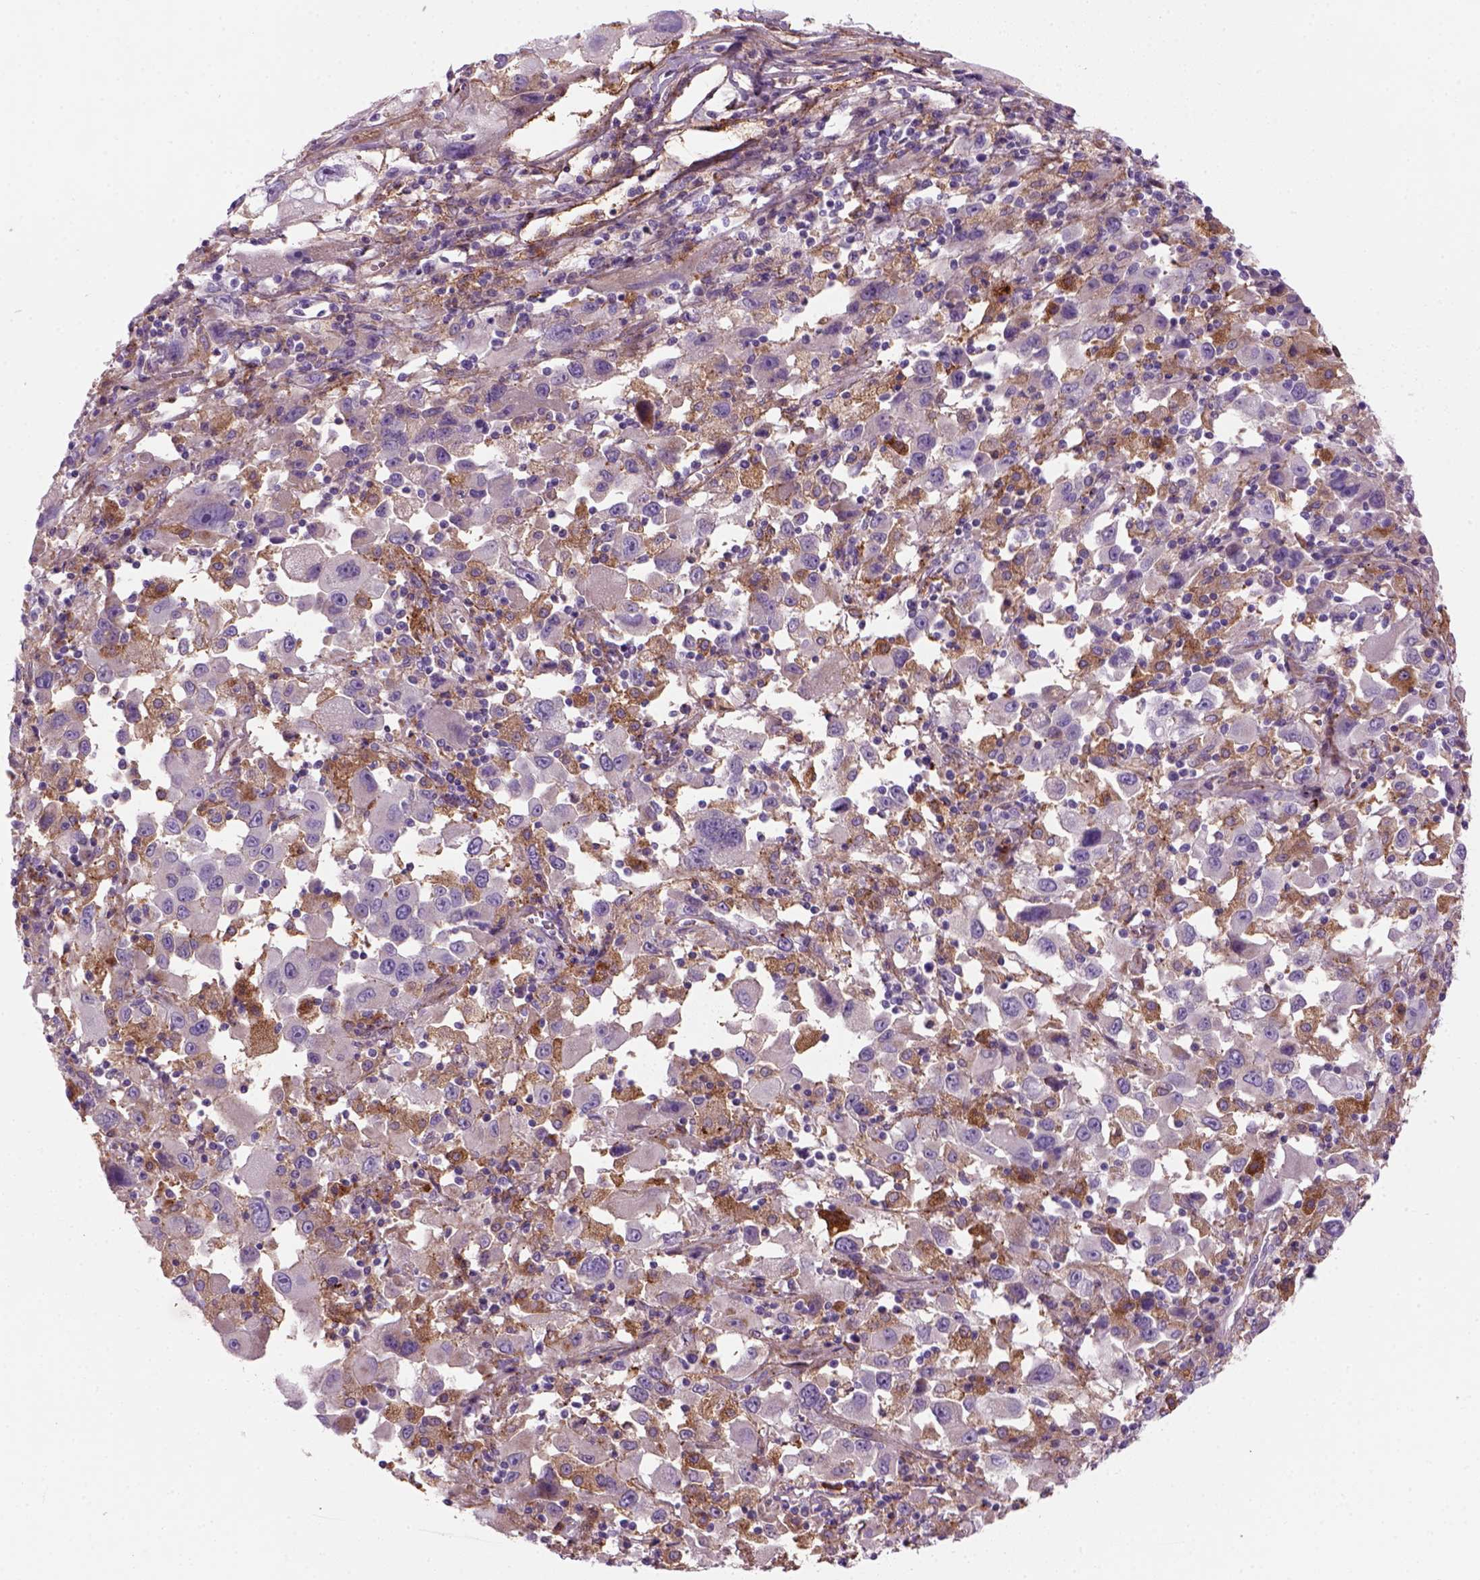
{"staining": {"intensity": "moderate", "quantity": "25%-75%", "location": "cytoplasmic/membranous"}, "tissue": "melanoma", "cell_type": "Tumor cells", "image_type": "cancer", "snomed": [{"axis": "morphology", "description": "Malignant melanoma, Metastatic site"}, {"axis": "topography", "description": "Soft tissue"}], "caption": "Immunohistochemistry (DAB (3,3'-diaminobenzidine)) staining of malignant melanoma (metastatic site) exhibits moderate cytoplasmic/membranous protein positivity in approximately 25%-75% of tumor cells.", "gene": "MARCKS", "patient": {"sex": "male", "age": 50}}